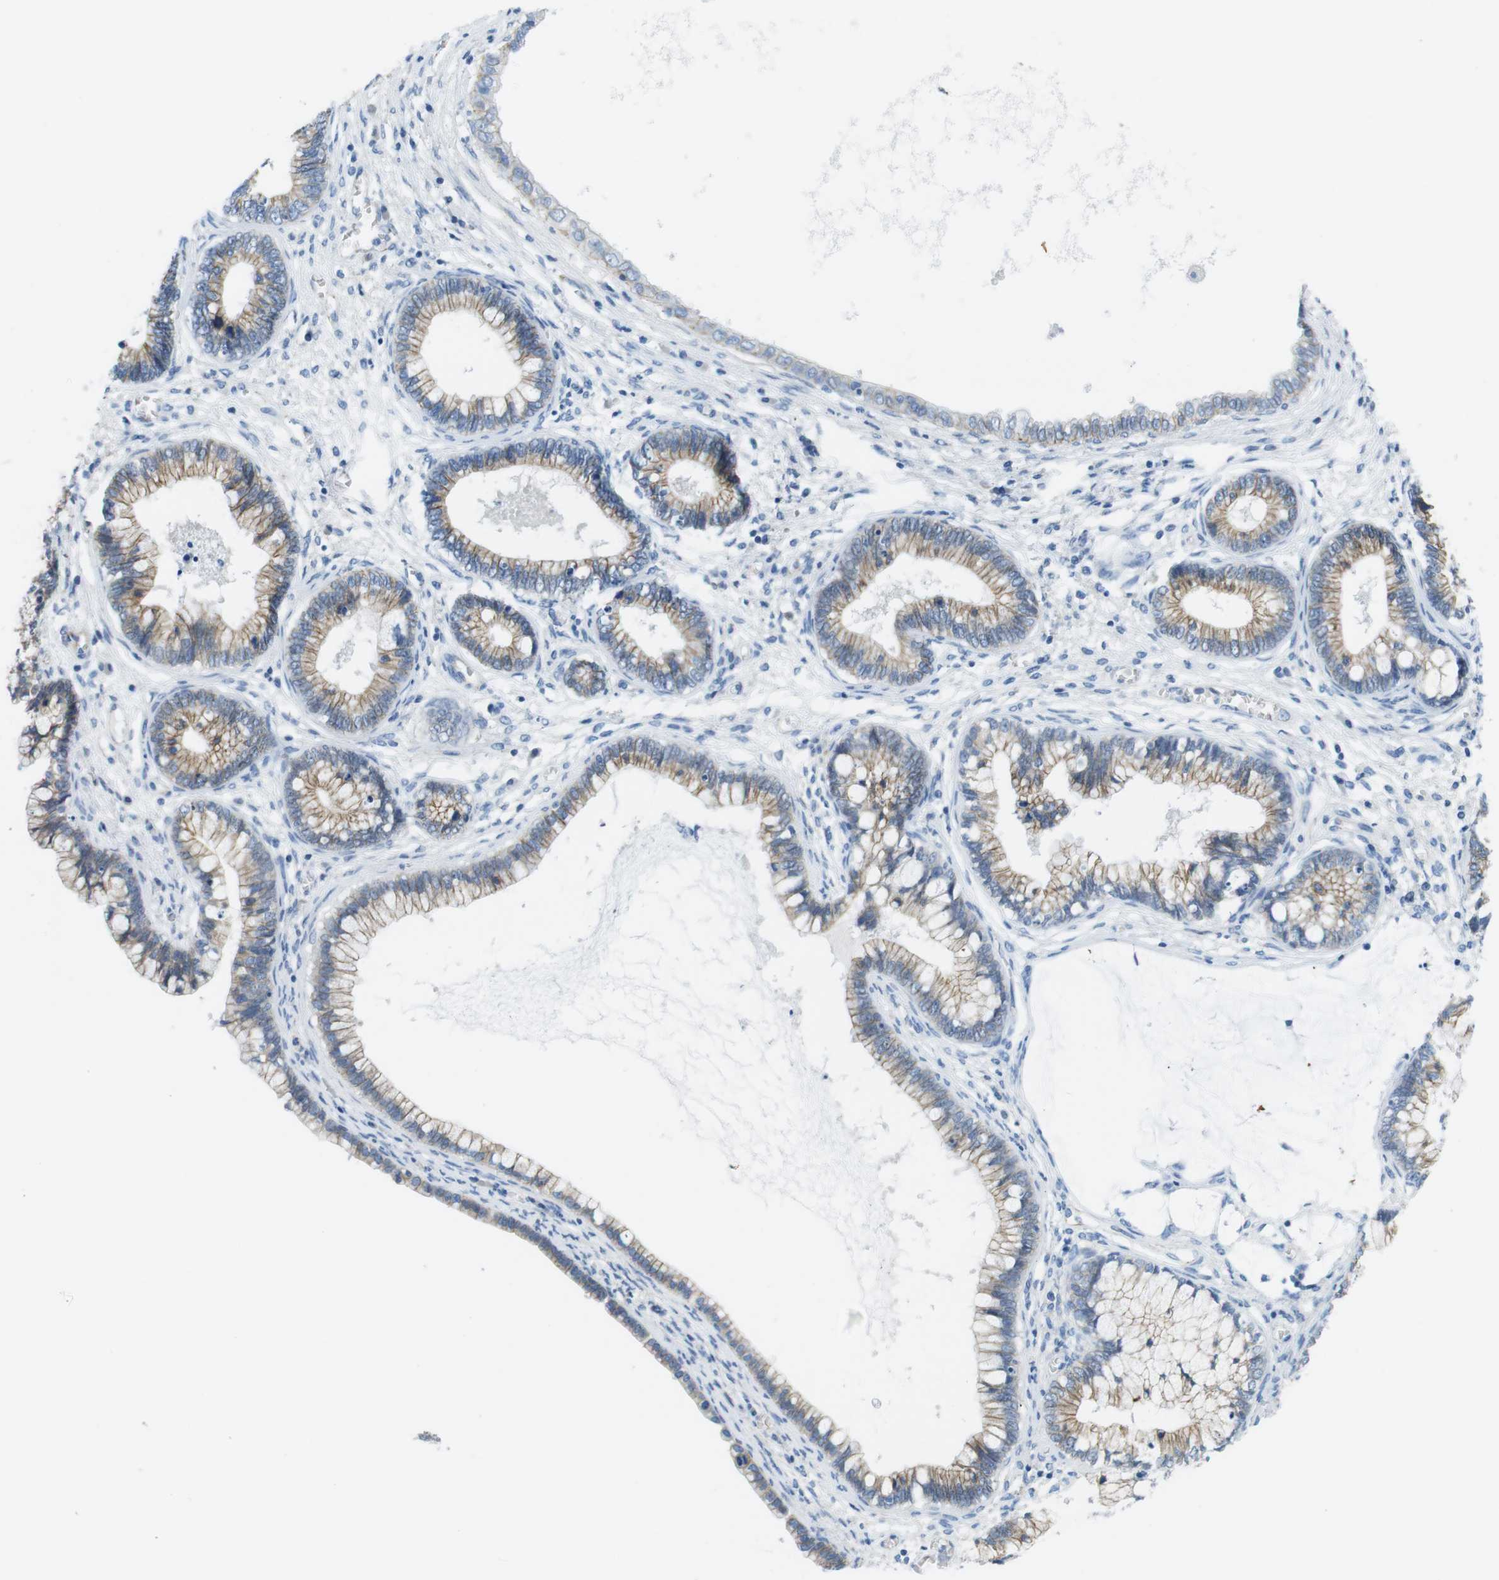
{"staining": {"intensity": "weak", "quantity": ">75%", "location": "cytoplasmic/membranous"}, "tissue": "cervical cancer", "cell_type": "Tumor cells", "image_type": "cancer", "snomed": [{"axis": "morphology", "description": "Adenocarcinoma, NOS"}, {"axis": "topography", "description": "Cervix"}], "caption": "This image shows immunohistochemistry (IHC) staining of adenocarcinoma (cervical), with low weak cytoplasmic/membranous expression in approximately >75% of tumor cells.", "gene": "SLC6A6", "patient": {"sex": "female", "age": 44}}